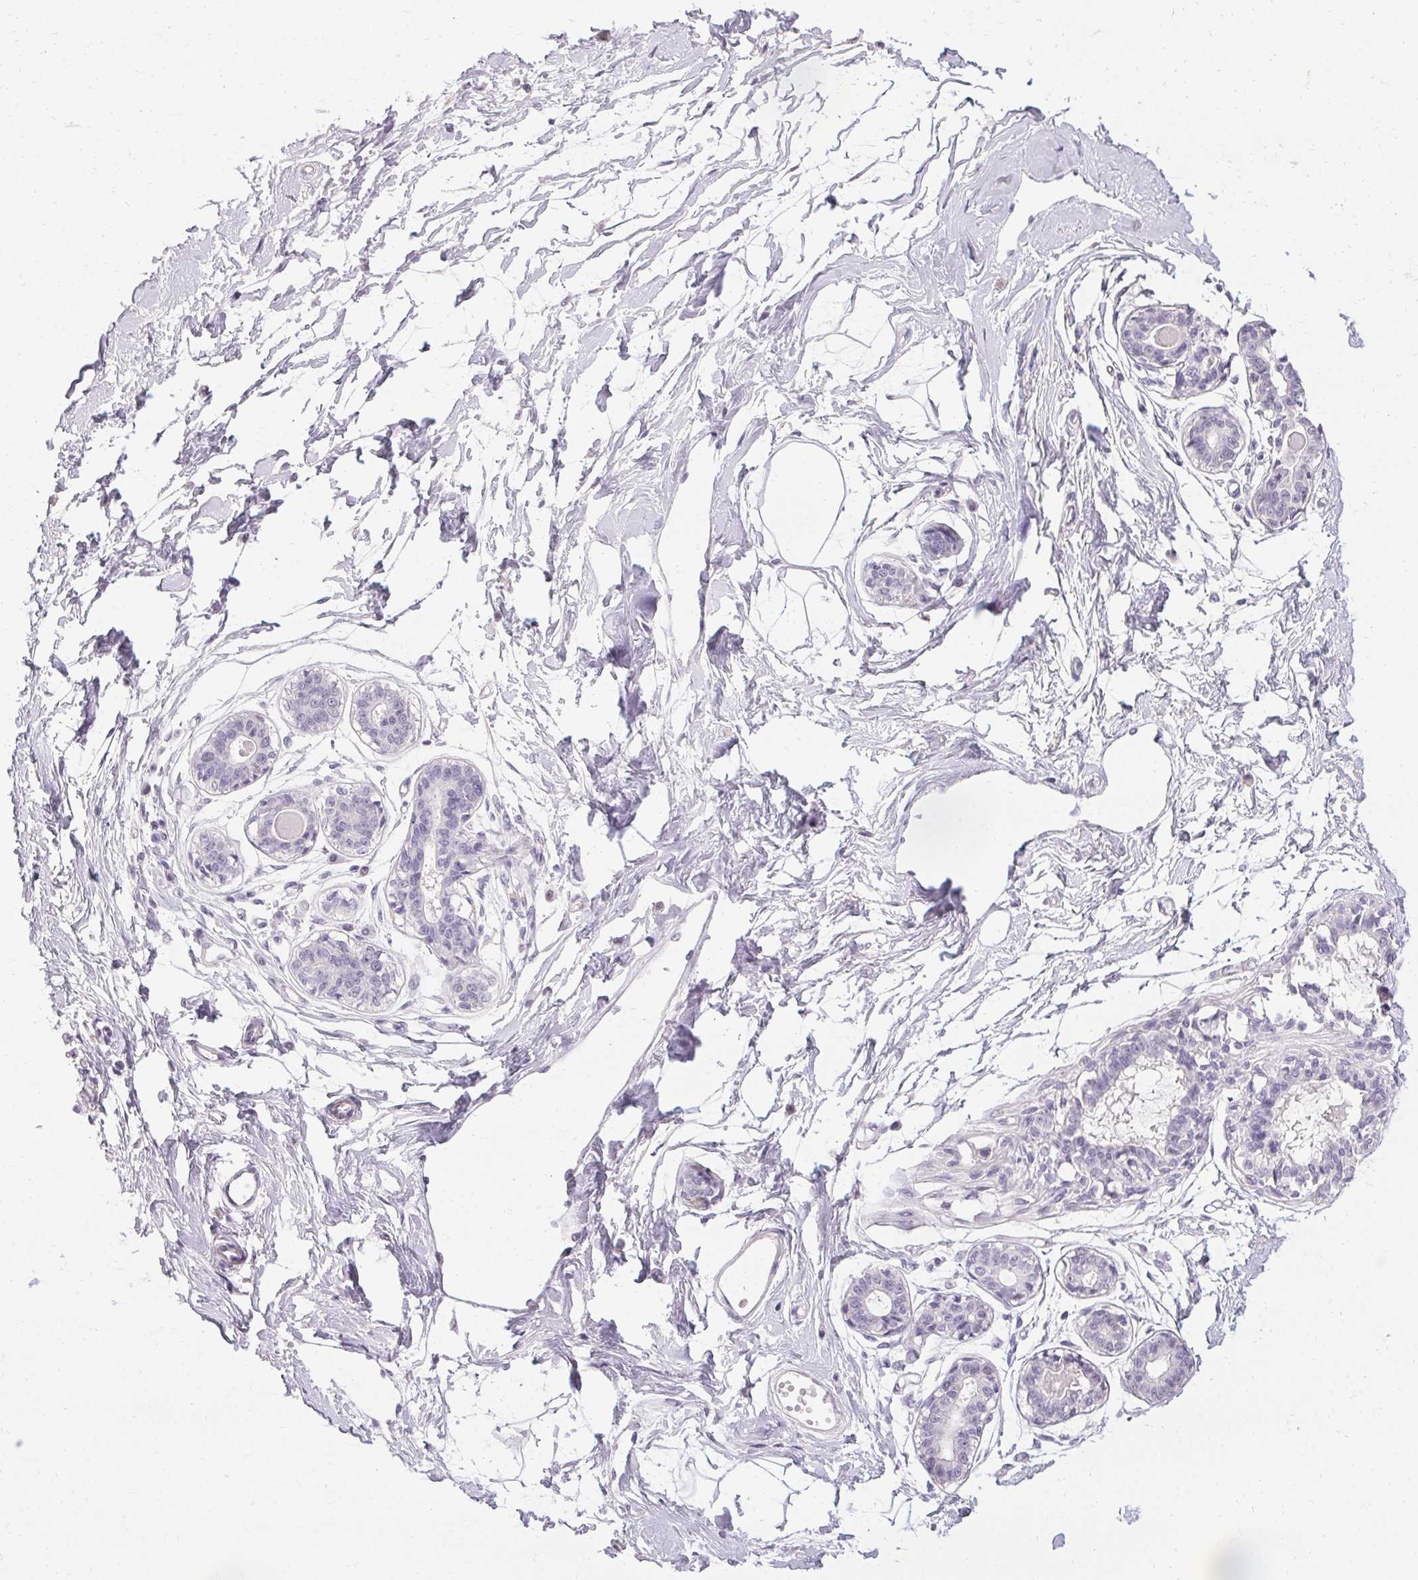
{"staining": {"intensity": "negative", "quantity": "none", "location": "none"}, "tissue": "breast", "cell_type": "Adipocytes", "image_type": "normal", "snomed": [{"axis": "morphology", "description": "Normal tissue, NOS"}, {"axis": "topography", "description": "Breast"}], "caption": "This photomicrograph is of benign breast stained with immunohistochemistry (IHC) to label a protein in brown with the nuclei are counter-stained blue. There is no positivity in adipocytes.", "gene": "PMEL", "patient": {"sex": "female", "age": 45}}